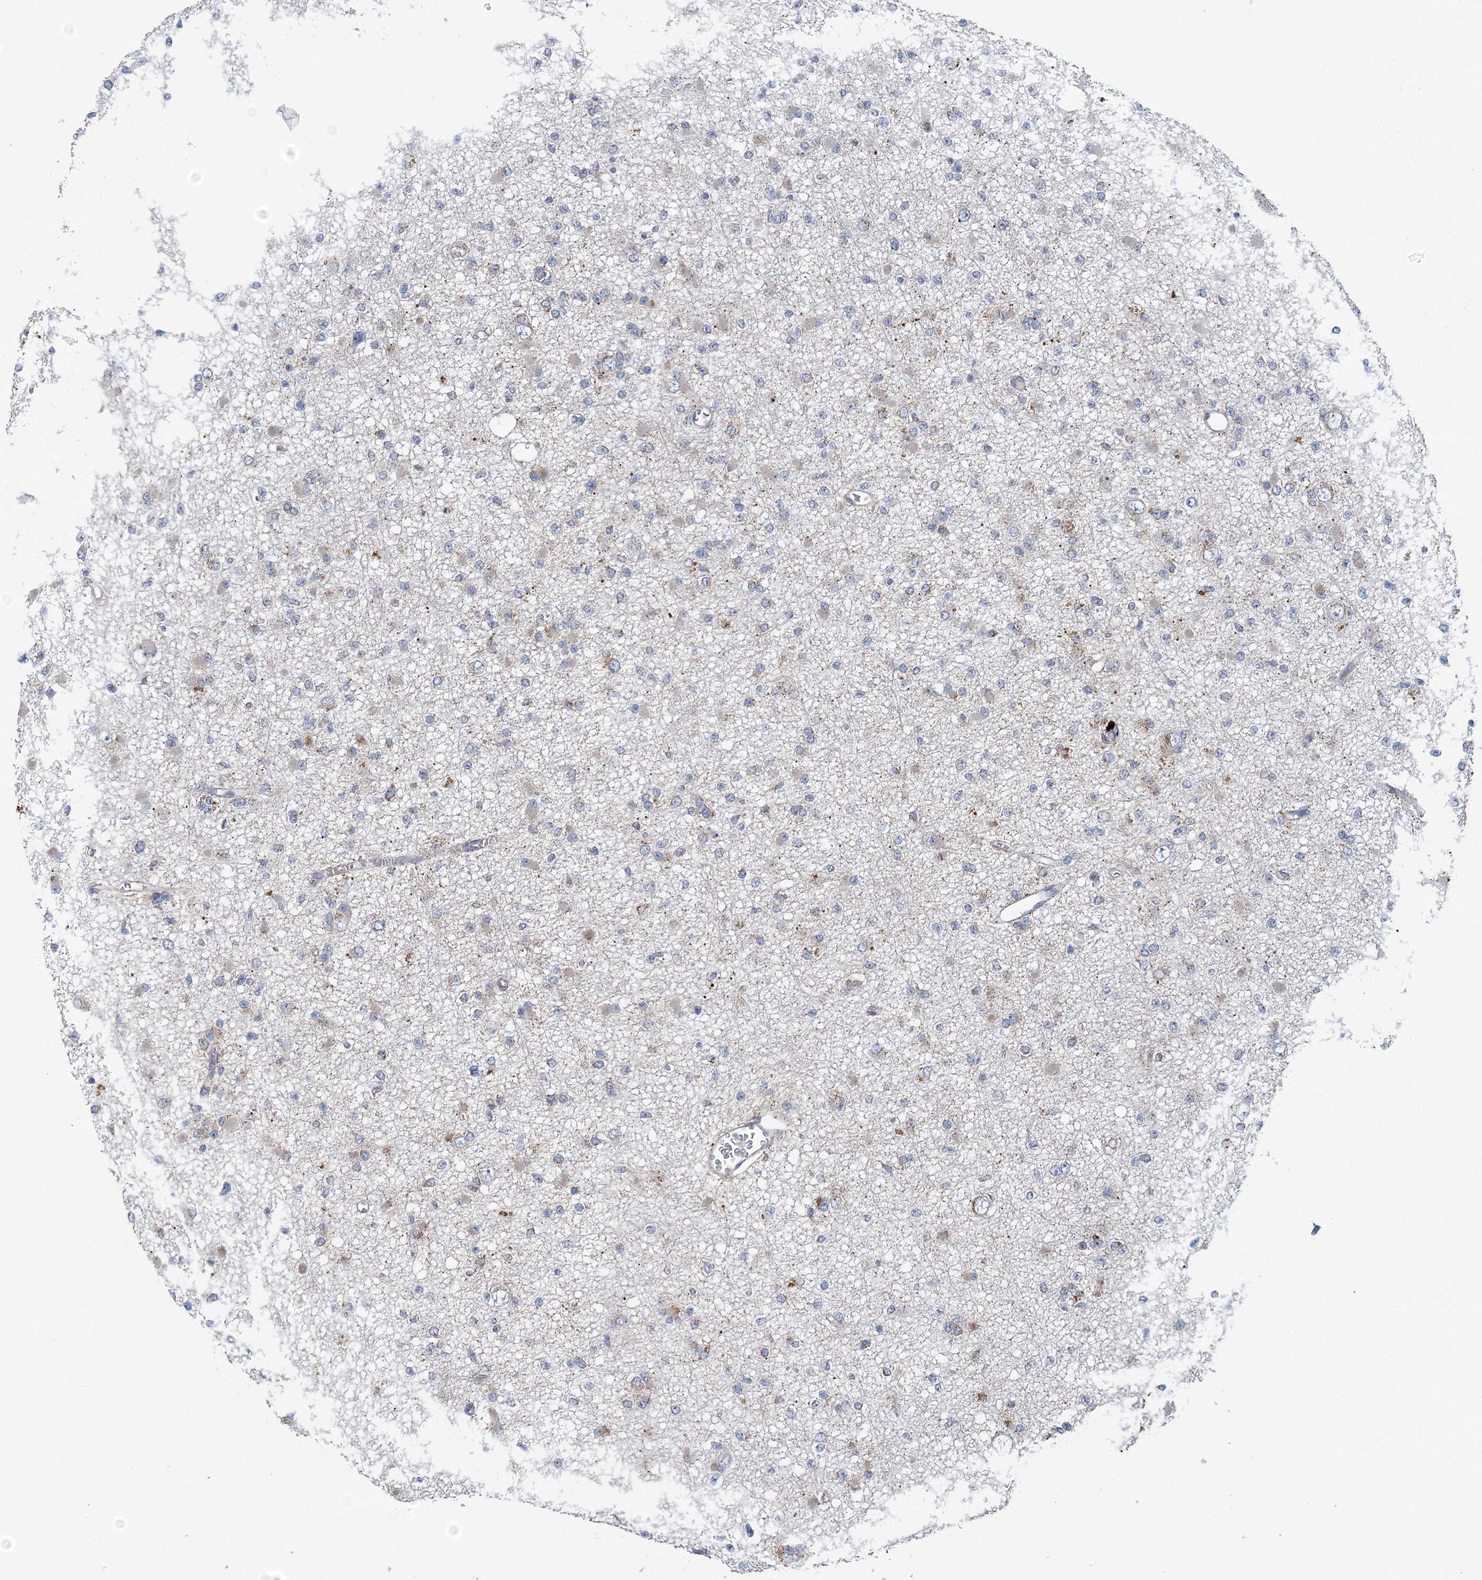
{"staining": {"intensity": "negative", "quantity": "none", "location": "none"}, "tissue": "glioma", "cell_type": "Tumor cells", "image_type": "cancer", "snomed": [{"axis": "morphology", "description": "Glioma, malignant, Low grade"}, {"axis": "topography", "description": "Brain"}], "caption": "Glioma was stained to show a protein in brown. There is no significant staining in tumor cells.", "gene": "COPE", "patient": {"sex": "female", "age": 22}}